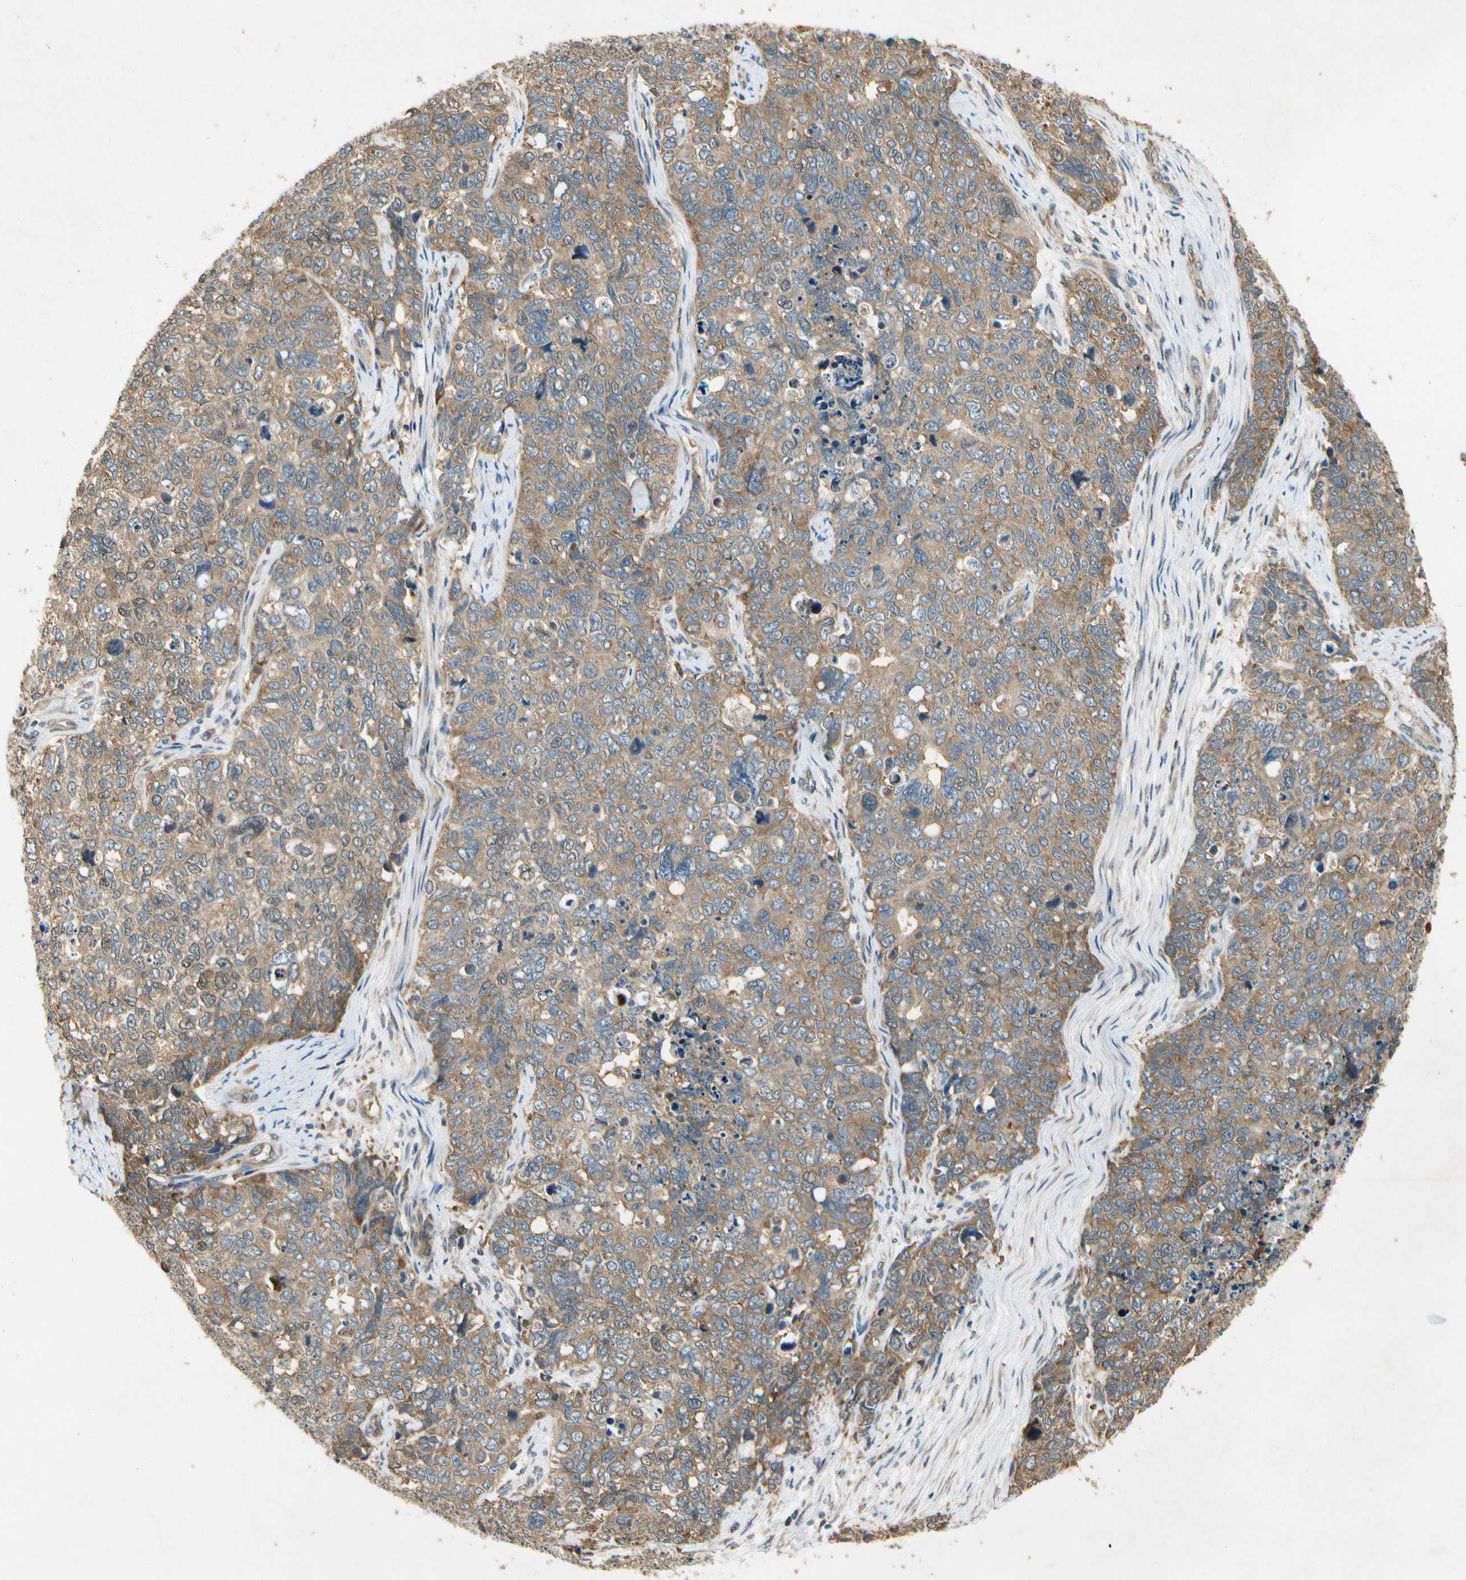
{"staining": {"intensity": "weak", "quantity": ">75%", "location": "cytoplasmic/membranous"}, "tissue": "cervical cancer", "cell_type": "Tumor cells", "image_type": "cancer", "snomed": [{"axis": "morphology", "description": "Squamous cell carcinoma, NOS"}, {"axis": "topography", "description": "Cervix"}], "caption": "Immunohistochemical staining of human cervical cancer (squamous cell carcinoma) exhibits low levels of weak cytoplasmic/membranous staining in about >75% of tumor cells.", "gene": "EIF1AX", "patient": {"sex": "female", "age": 63}}